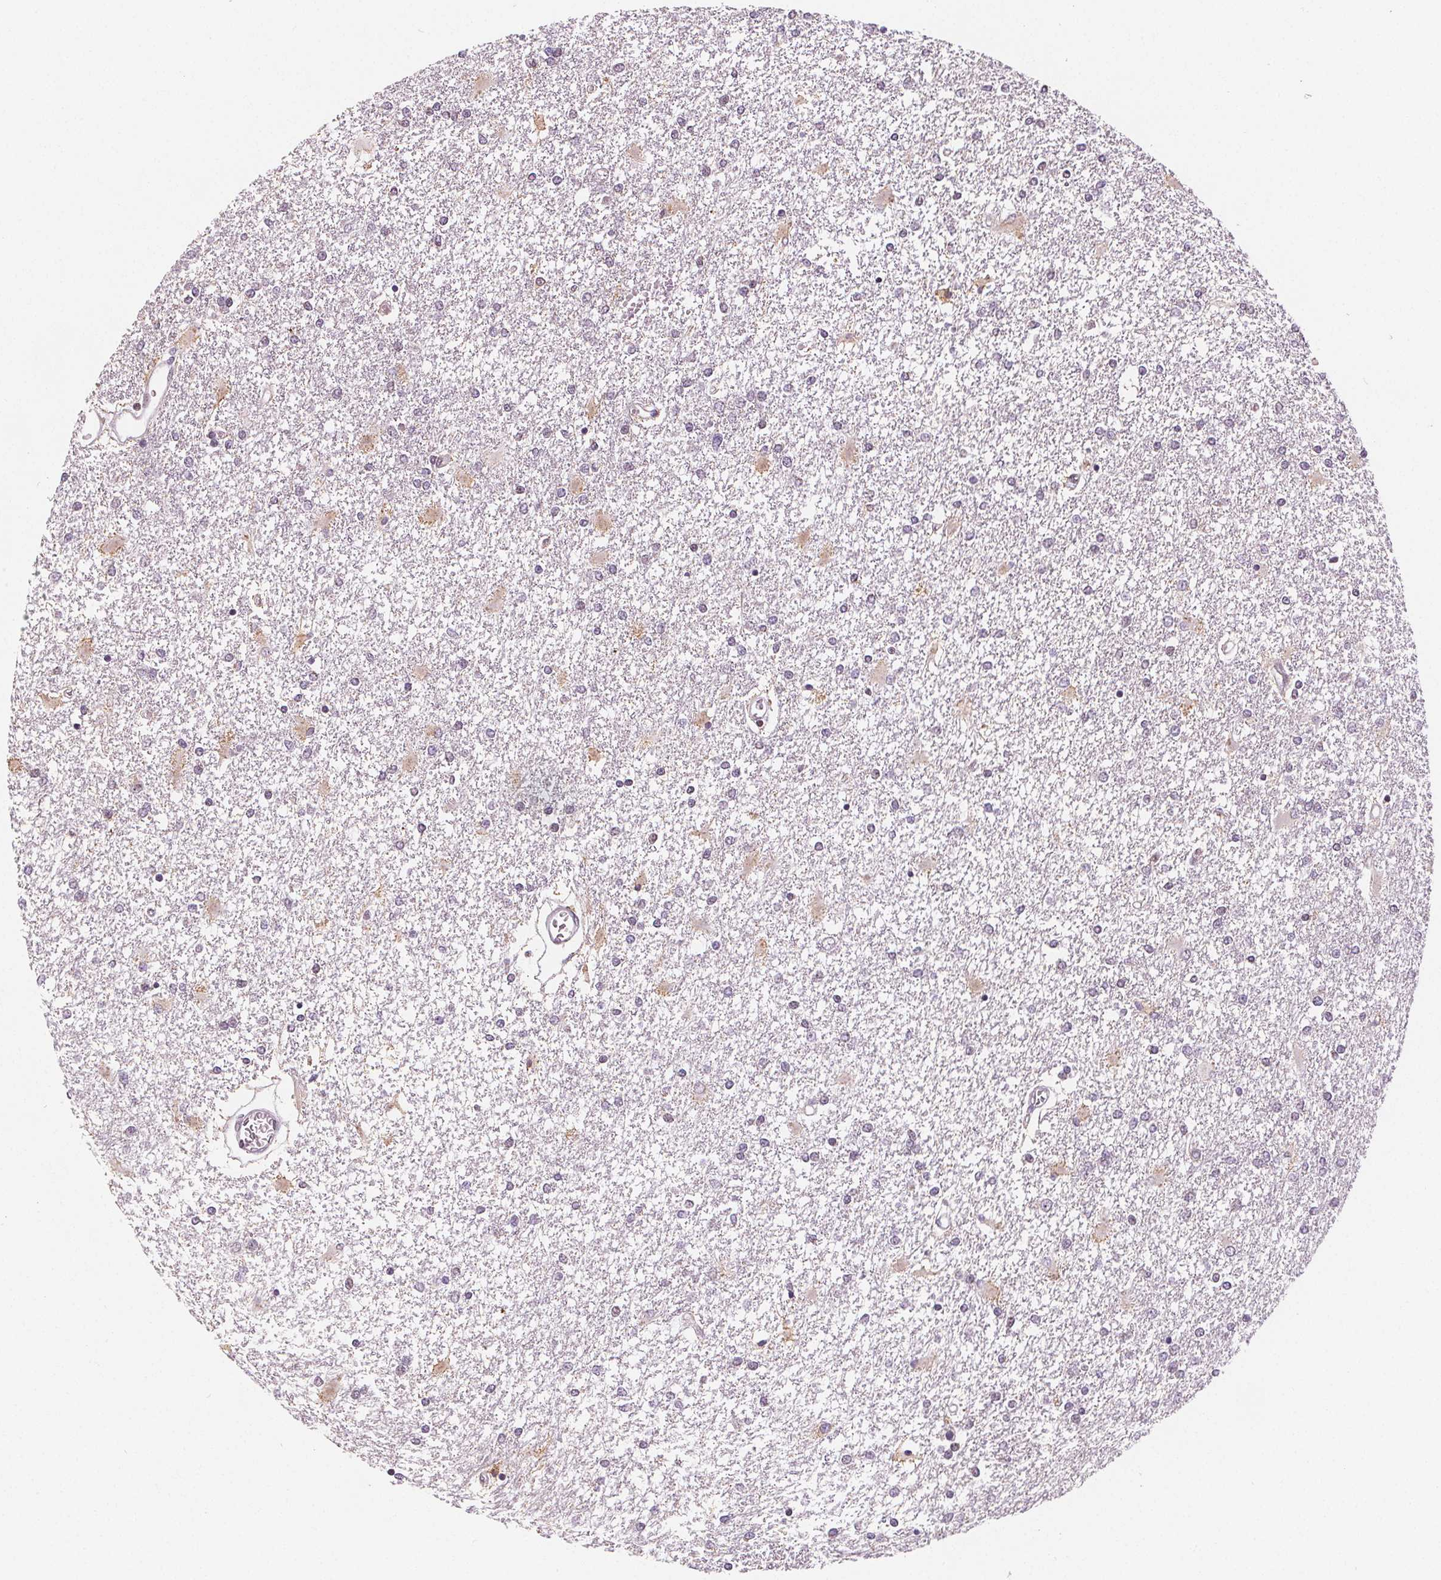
{"staining": {"intensity": "negative", "quantity": "none", "location": "none"}, "tissue": "glioma", "cell_type": "Tumor cells", "image_type": "cancer", "snomed": [{"axis": "morphology", "description": "Glioma, malignant, High grade"}, {"axis": "topography", "description": "Cerebral cortex"}], "caption": "Glioma was stained to show a protein in brown. There is no significant positivity in tumor cells. (DAB (3,3'-diaminobenzidine) IHC, high magnification).", "gene": "DPM2", "patient": {"sex": "male", "age": 79}}